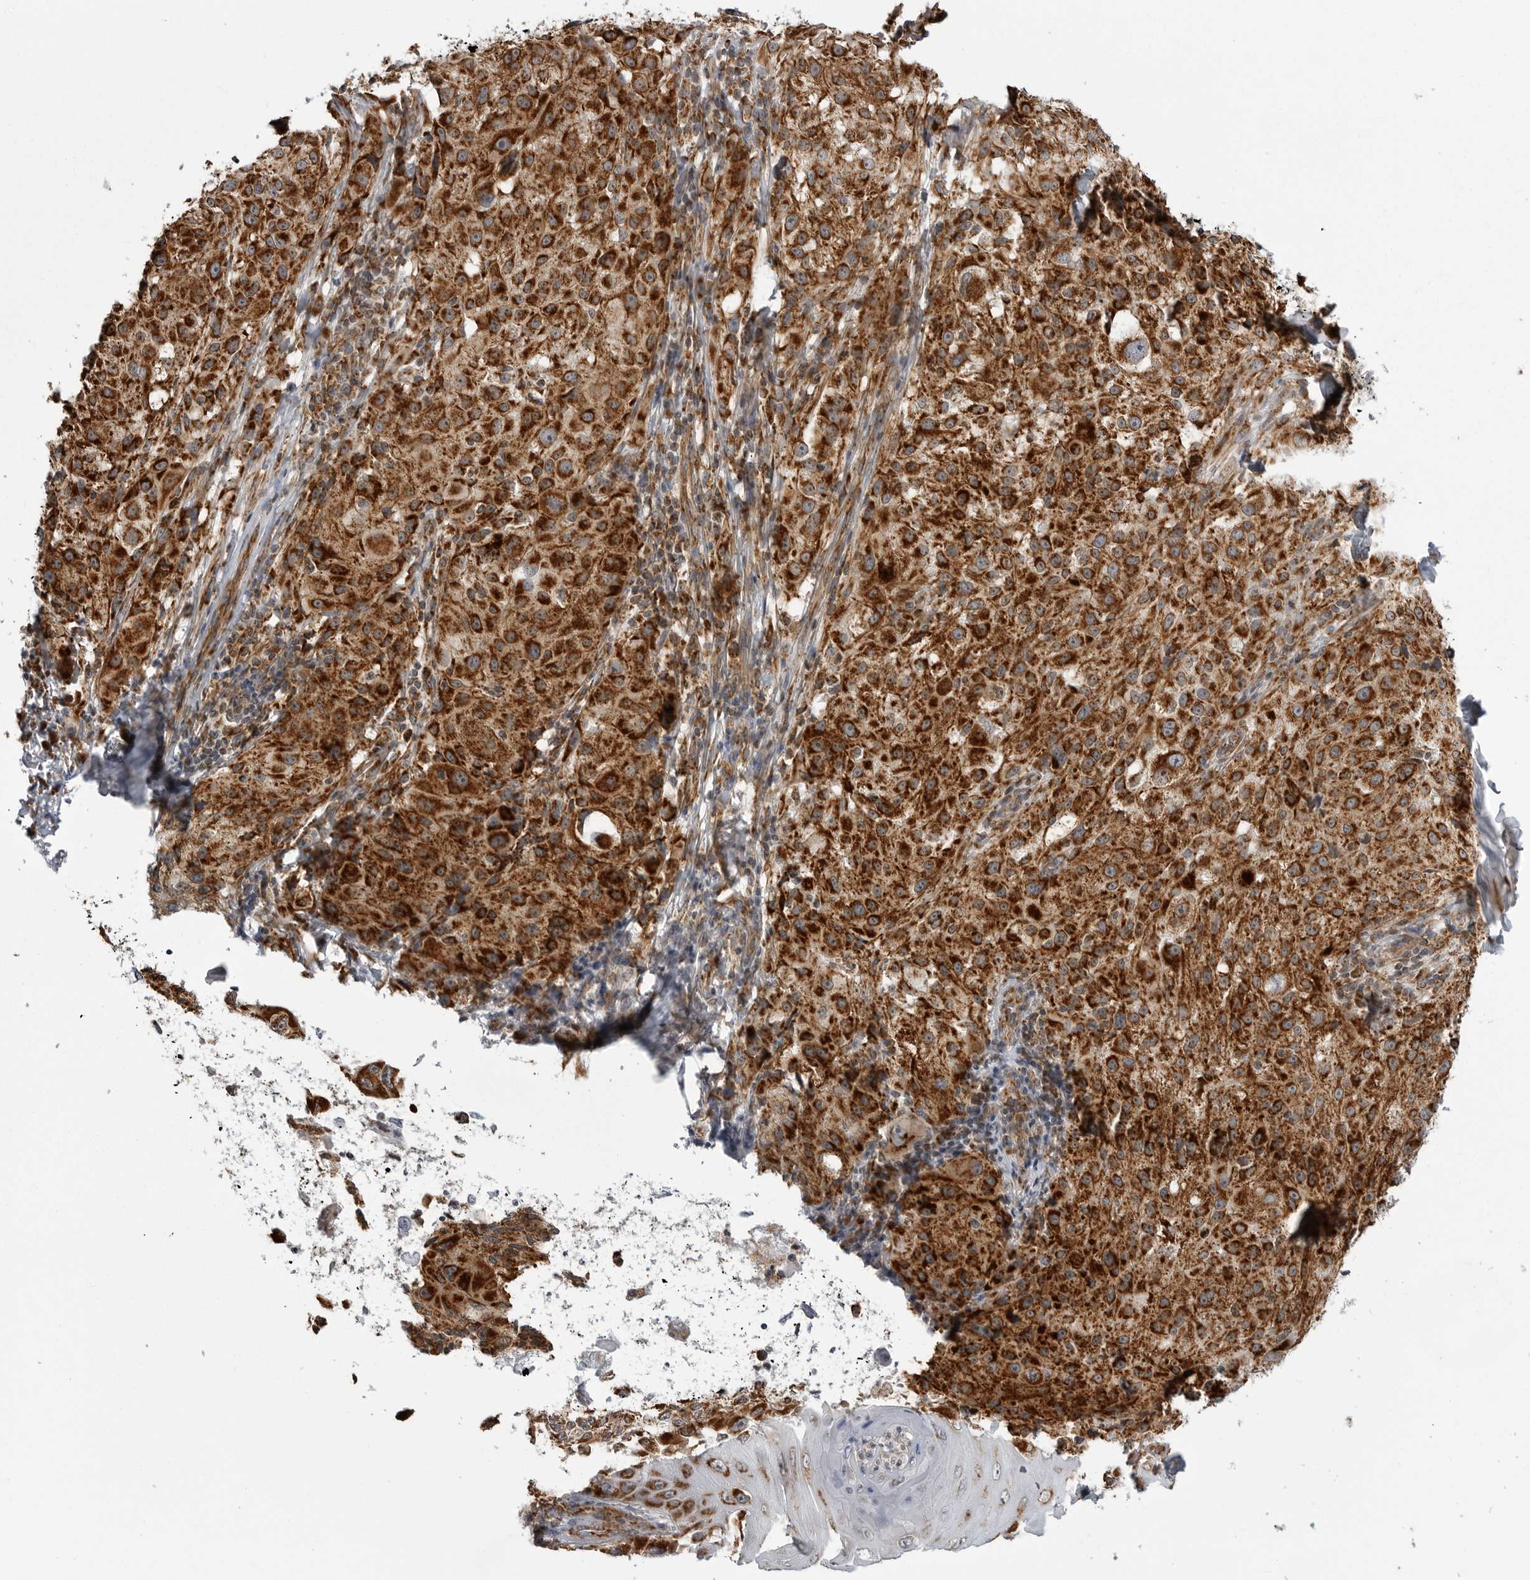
{"staining": {"intensity": "strong", "quantity": ">75%", "location": "cytoplasmic/membranous"}, "tissue": "melanoma", "cell_type": "Tumor cells", "image_type": "cancer", "snomed": [{"axis": "morphology", "description": "Malignant melanoma, NOS"}, {"axis": "topography", "description": "Skin"}], "caption": "High-power microscopy captured an IHC histopathology image of malignant melanoma, revealing strong cytoplasmic/membranous positivity in approximately >75% of tumor cells.", "gene": "FH", "patient": {"sex": "female", "age": 73}}